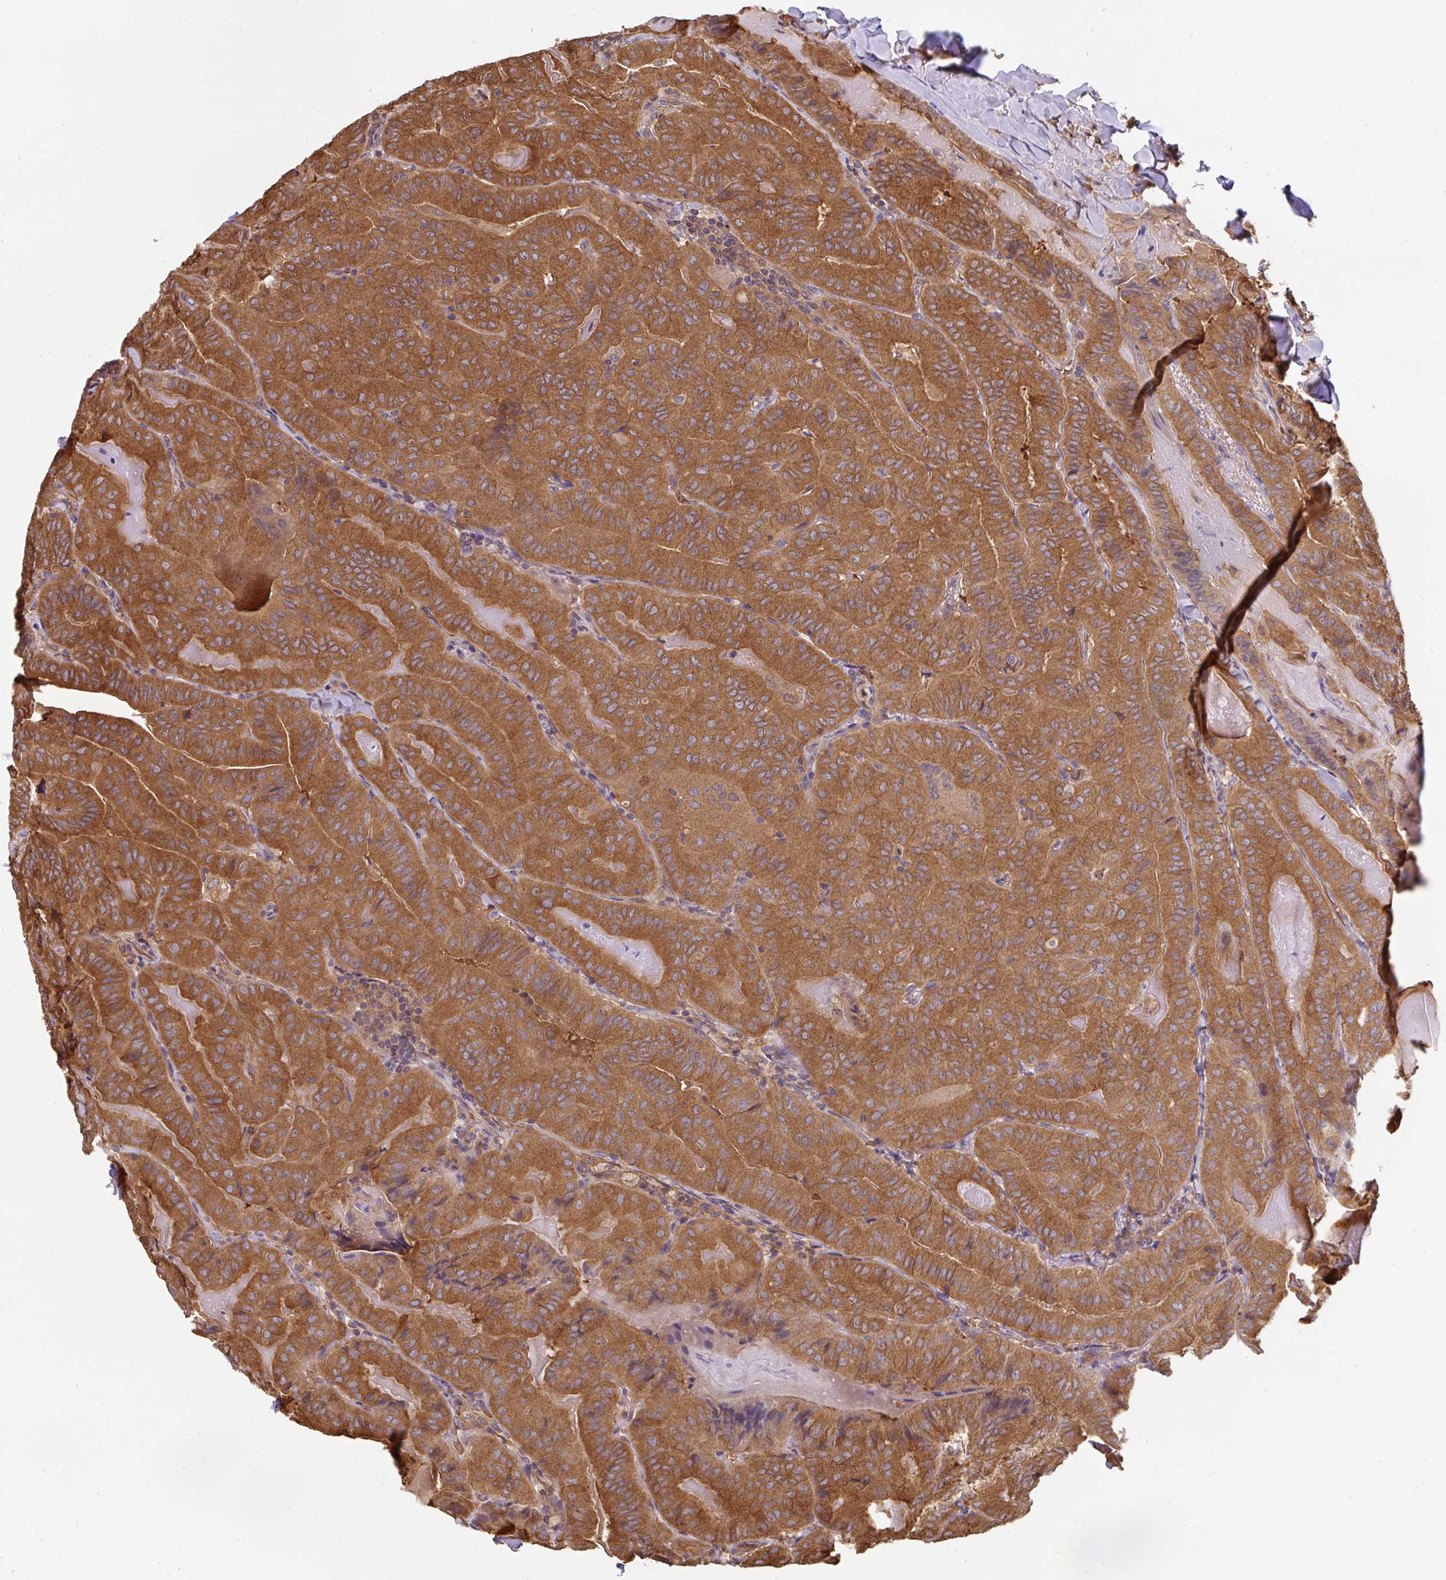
{"staining": {"intensity": "strong", "quantity": ">75%", "location": "cytoplasmic/membranous"}, "tissue": "thyroid cancer", "cell_type": "Tumor cells", "image_type": "cancer", "snomed": [{"axis": "morphology", "description": "Papillary adenocarcinoma, NOS"}, {"axis": "topography", "description": "Thyroid gland"}], "caption": "High-magnification brightfield microscopy of thyroid papillary adenocarcinoma stained with DAB (3,3'-diaminobenzidine) (brown) and counterstained with hematoxylin (blue). tumor cells exhibit strong cytoplasmic/membranous expression is seen in about>75% of cells.", "gene": "ST13", "patient": {"sex": "female", "age": 68}}